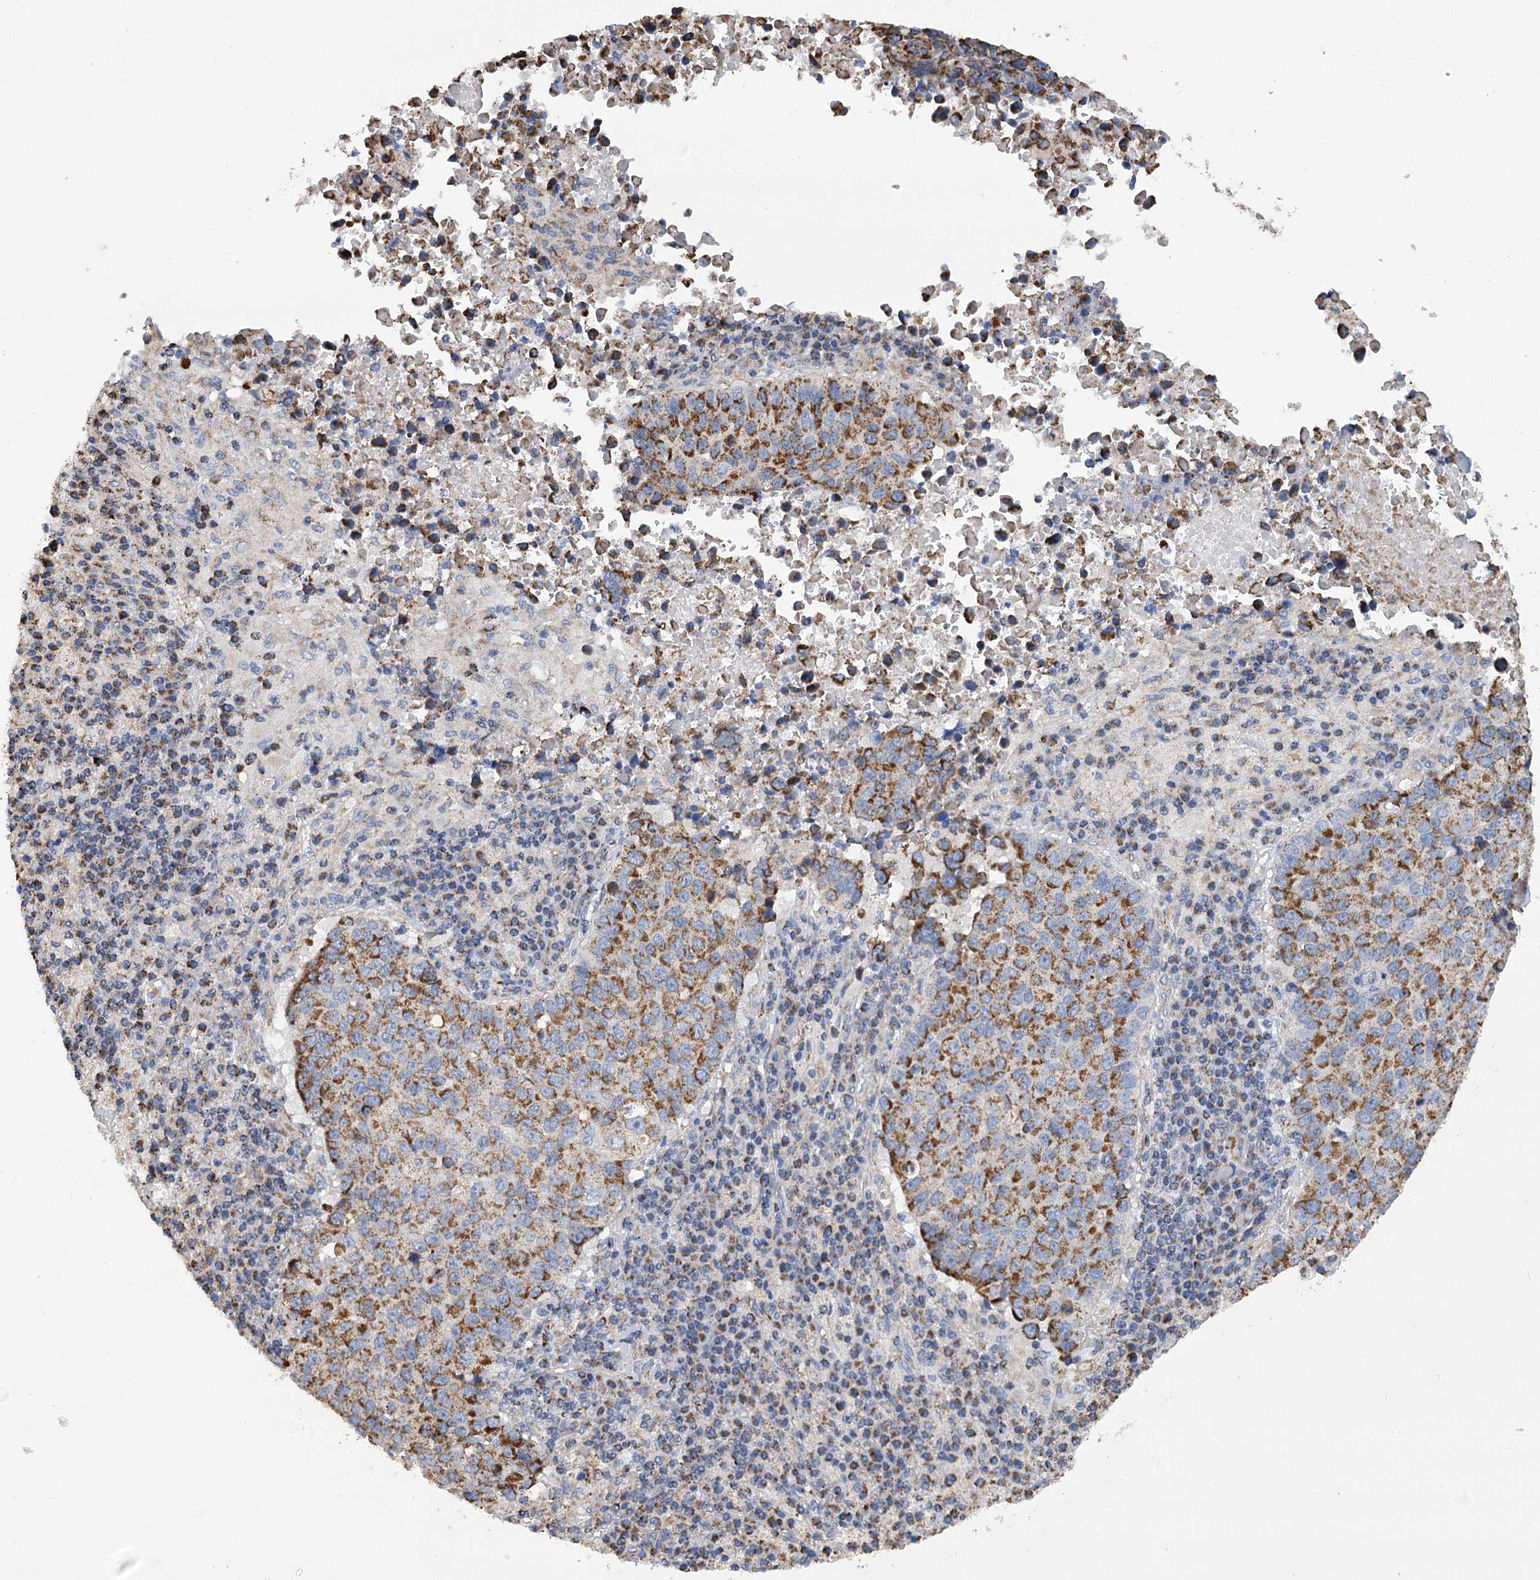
{"staining": {"intensity": "moderate", "quantity": ">75%", "location": "cytoplasmic/membranous"}, "tissue": "lung cancer", "cell_type": "Tumor cells", "image_type": "cancer", "snomed": [{"axis": "morphology", "description": "Squamous cell carcinoma, NOS"}, {"axis": "topography", "description": "Lung"}], "caption": "Squamous cell carcinoma (lung) stained for a protein (brown) reveals moderate cytoplasmic/membranous positive staining in about >75% of tumor cells.", "gene": "CCDC73", "patient": {"sex": "male", "age": 73}}